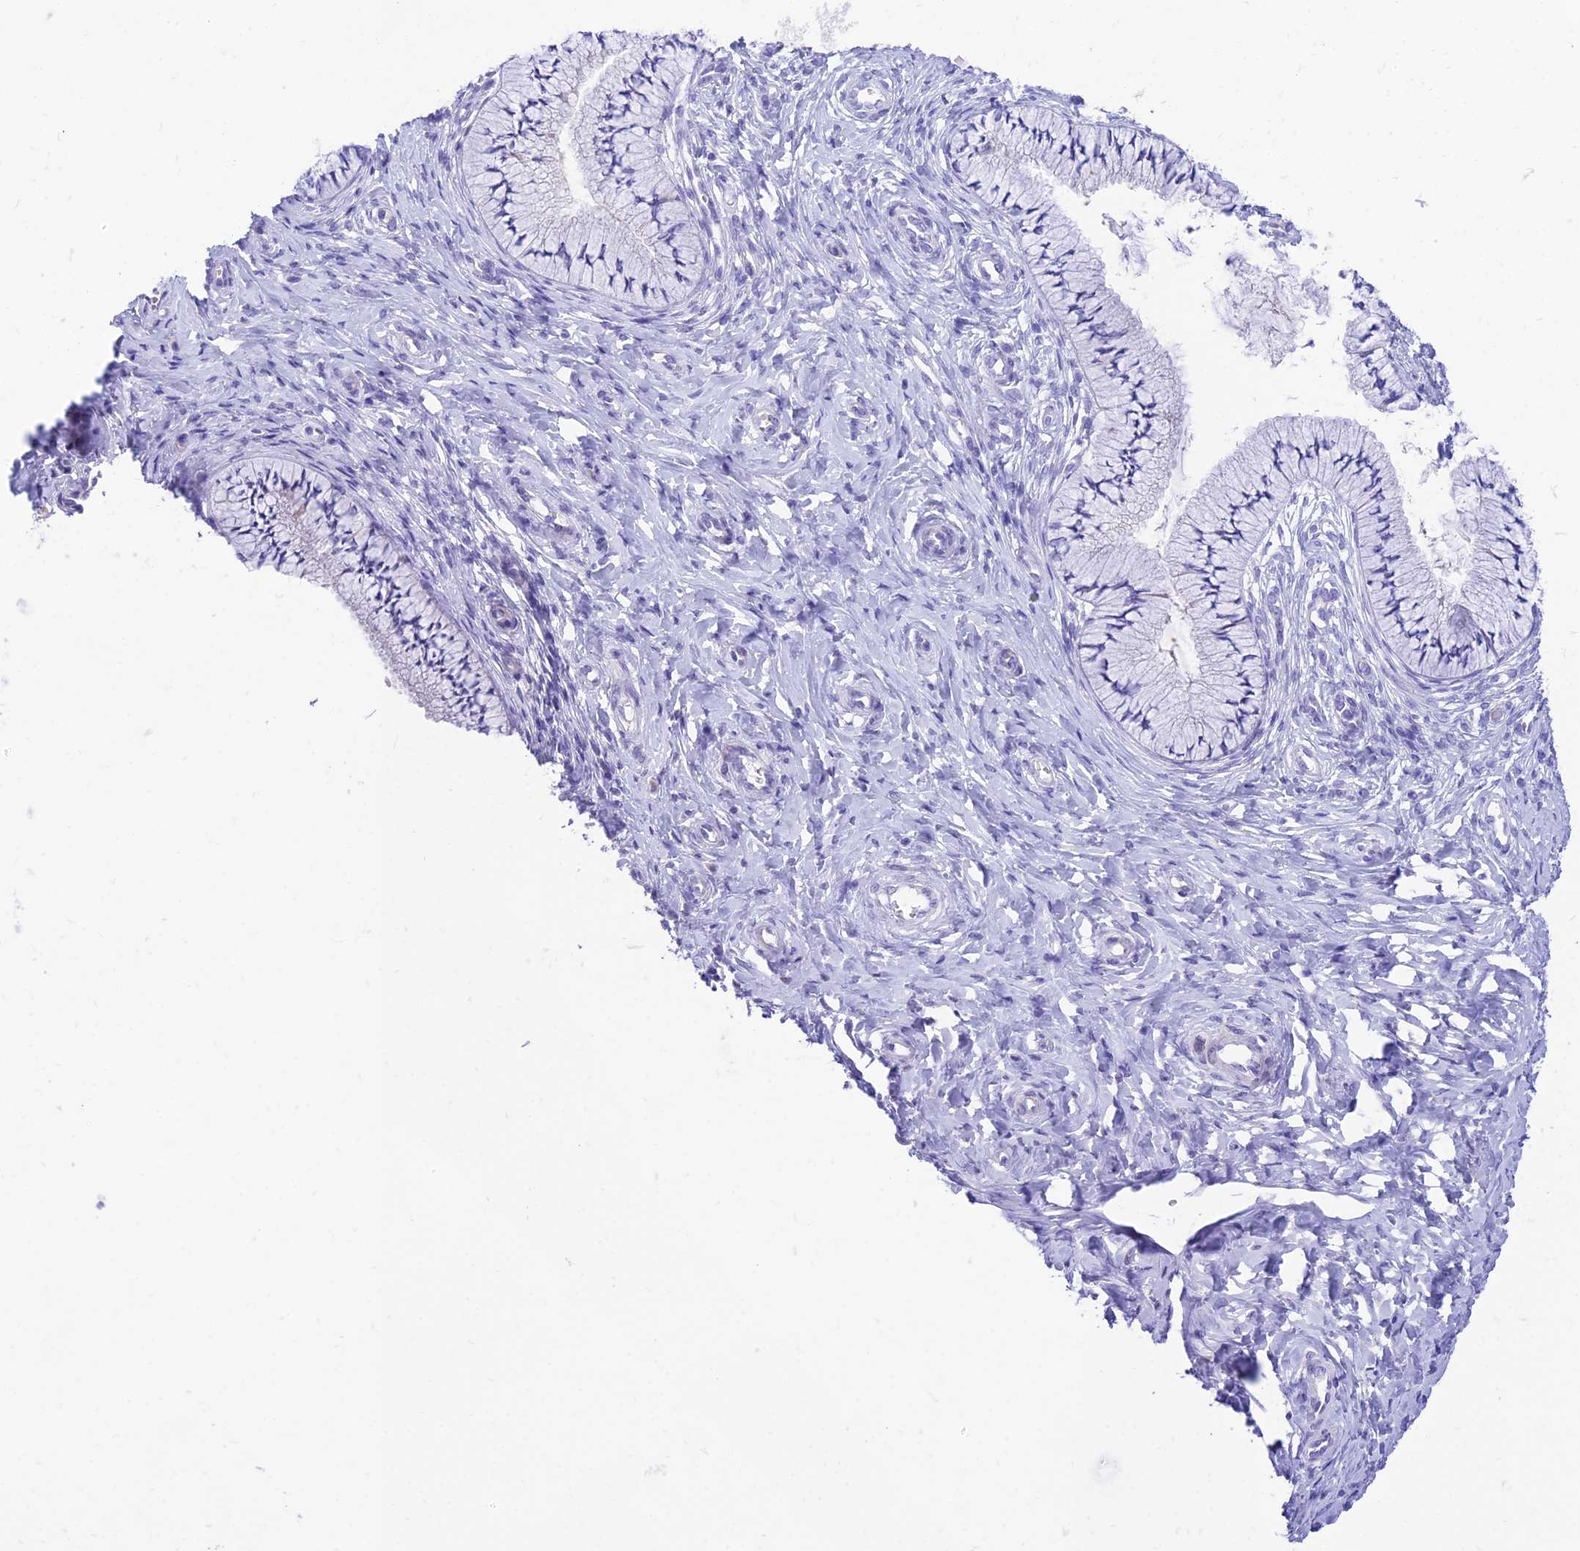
{"staining": {"intensity": "negative", "quantity": "none", "location": "none"}, "tissue": "cervix", "cell_type": "Glandular cells", "image_type": "normal", "snomed": [{"axis": "morphology", "description": "Normal tissue, NOS"}, {"axis": "topography", "description": "Cervix"}], "caption": "Micrograph shows no significant protein staining in glandular cells of unremarkable cervix.", "gene": "TAC3", "patient": {"sex": "female", "age": 36}}